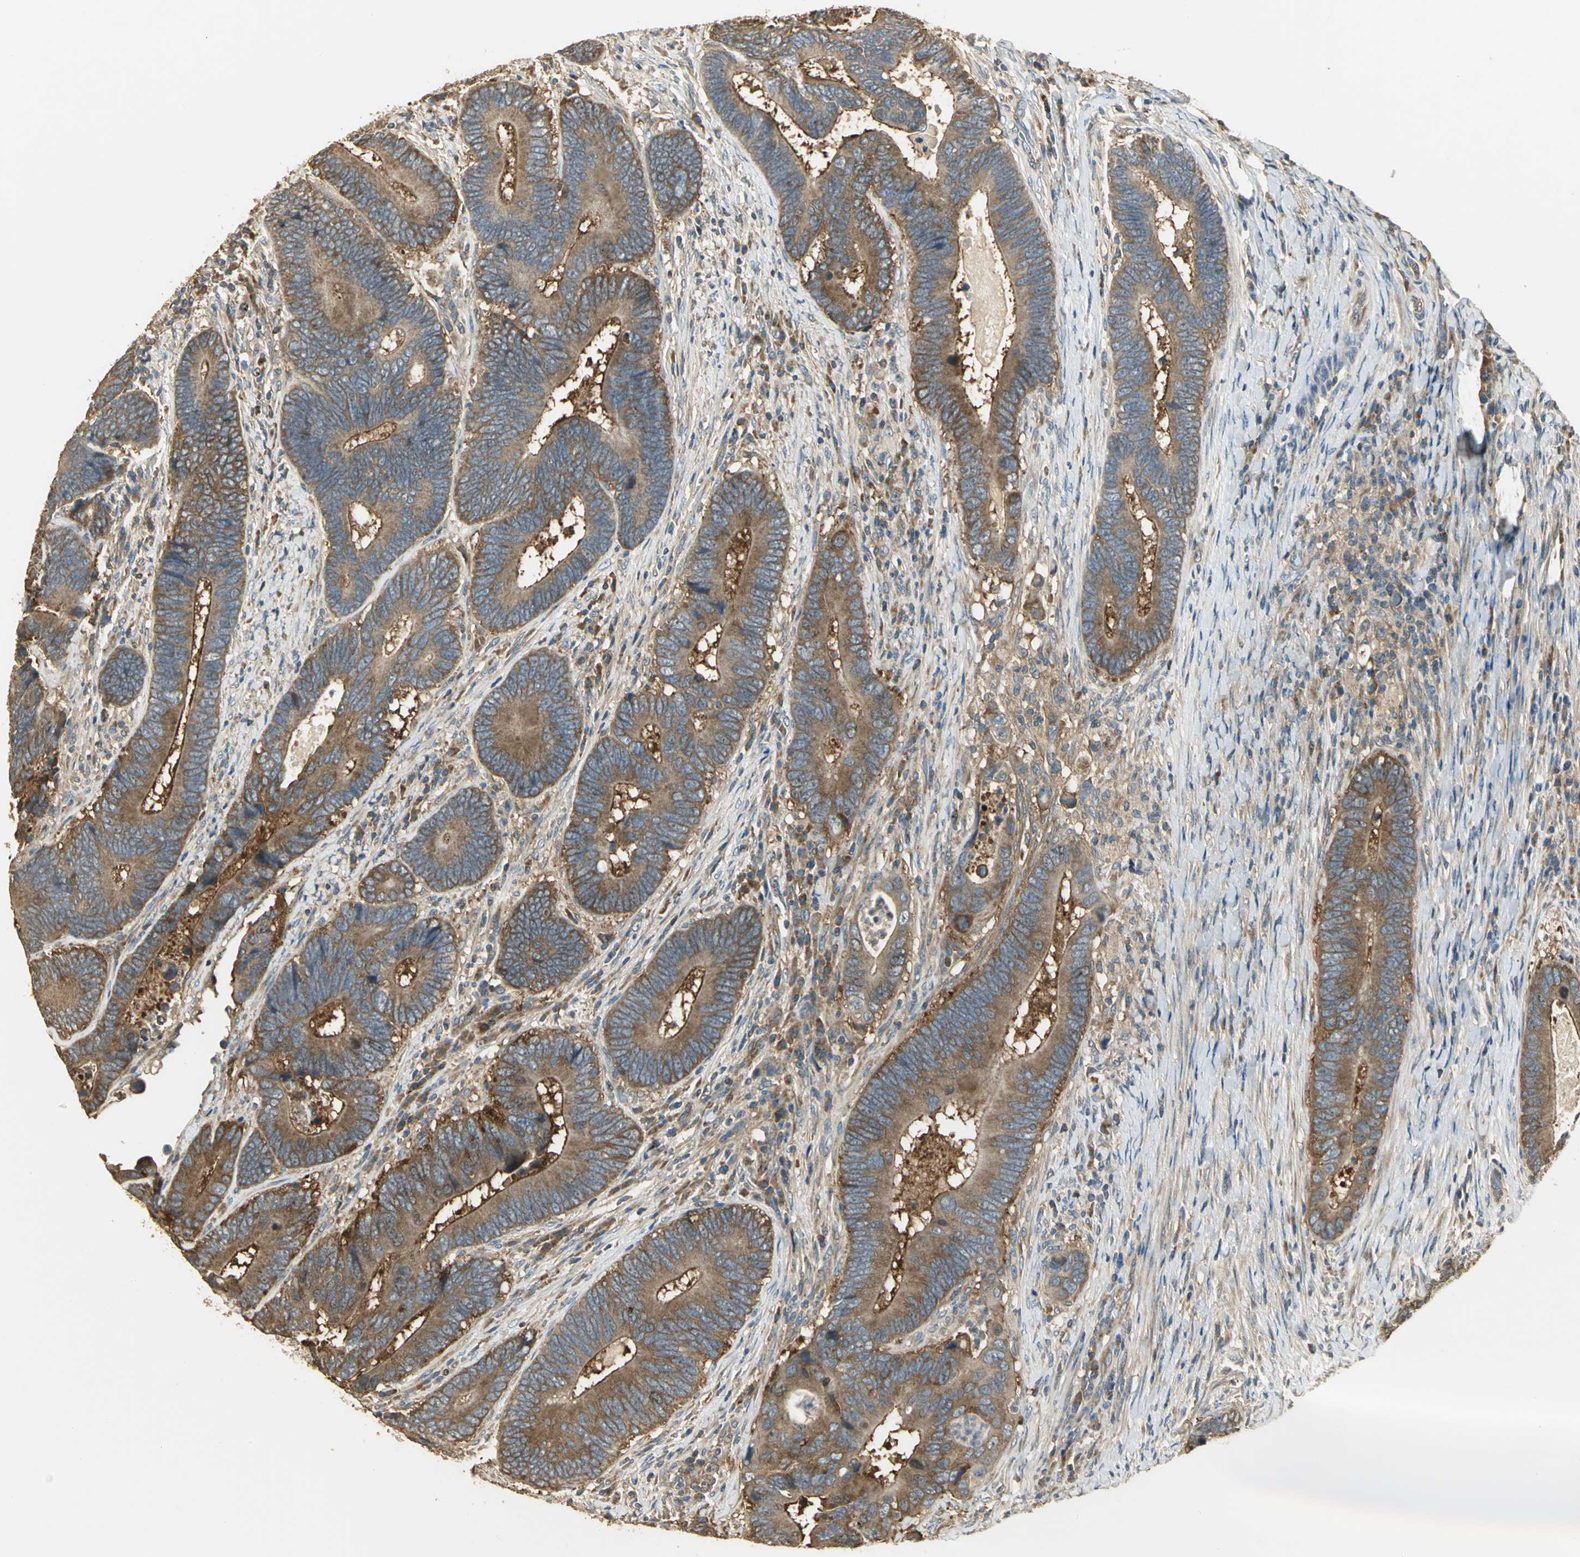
{"staining": {"intensity": "strong", "quantity": ">75%", "location": "cytoplasmic/membranous"}, "tissue": "colorectal cancer", "cell_type": "Tumor cells", "image_type": "cancer", "snomed": [{"axis": "morphology", "description": "Adenocarcinoma, NOS"}, {"axis": "topography", "description": "Colon"}], "caption": "This micrograph shows immunohistochemistry staining of human colorectal cancer, with high strong cytoplasmic/membranous staining in about >75% of tumor cells.", "gene": "RARS1", "patient": {"sex": "female", "age": 78}}